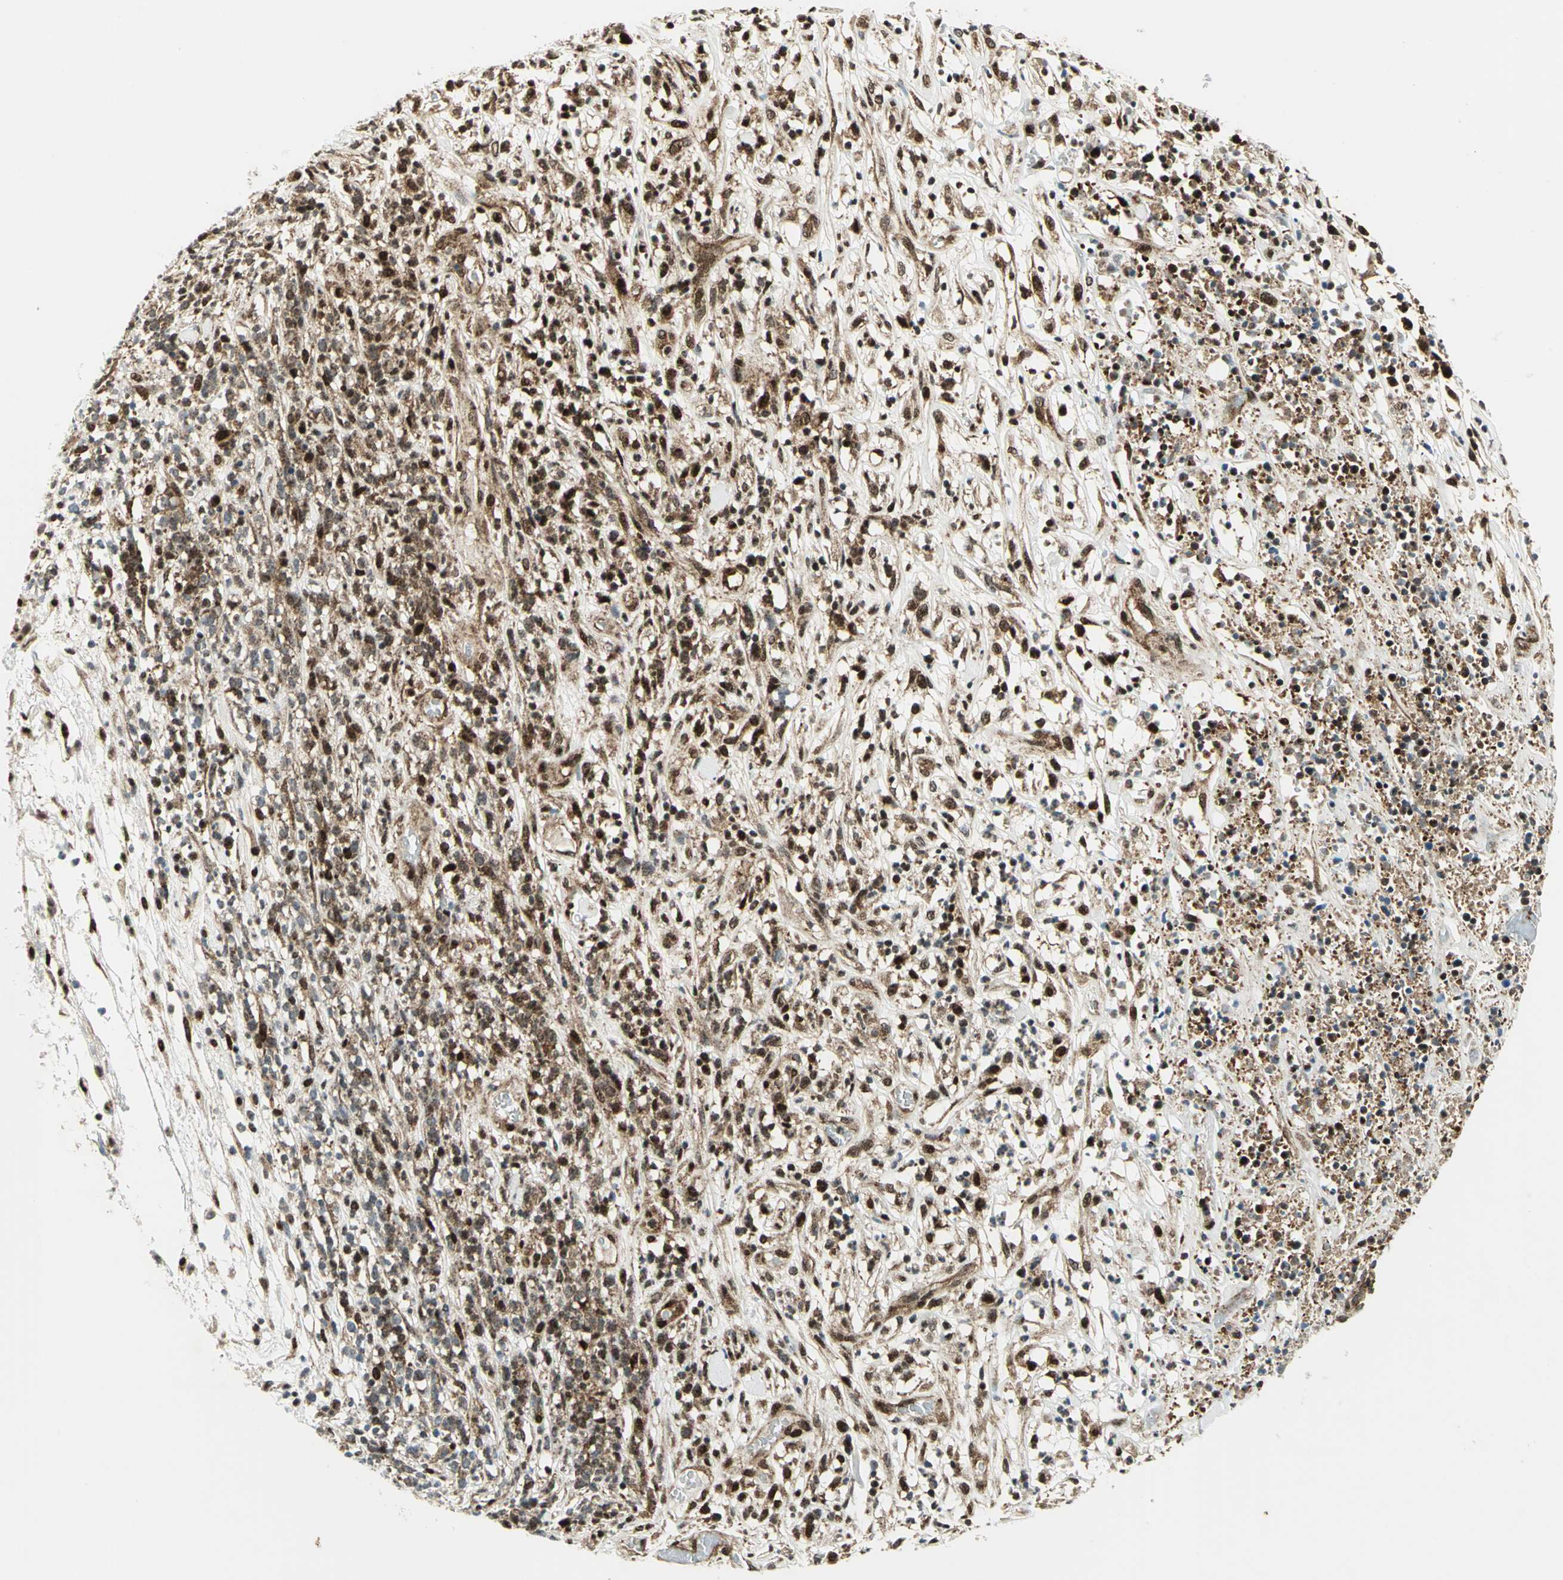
{"staining": {"intensity": "moderate", "quantity": ">75%", "location": "cytoplasmic/membranous,nuclear"}, "tissue": "lymphoma", "cell_type": "Tumor cells", "image_type": "cancer", "snomed": [{"axis": "morphology", "description": "Malignant lymphoma, non-Hodgkin's type, High grade"}, {"axis": "topography", "description": "Lymph node"}], "caption": "The image displays staining of malignant lymphoma, non-Hodgkin's type (high-grade), revealing moderate cytoplasmic/membranous and nuclear protein expression (brown color) within tumor cells. The protein is stained brown, and the nuclei are stained in blue (DAB (3,3'-diaminobenzidine) IHC with brightfield microscopy, high magnification).", "gene": "COPS5", "patient": {"sex": "female", "age": 73}}